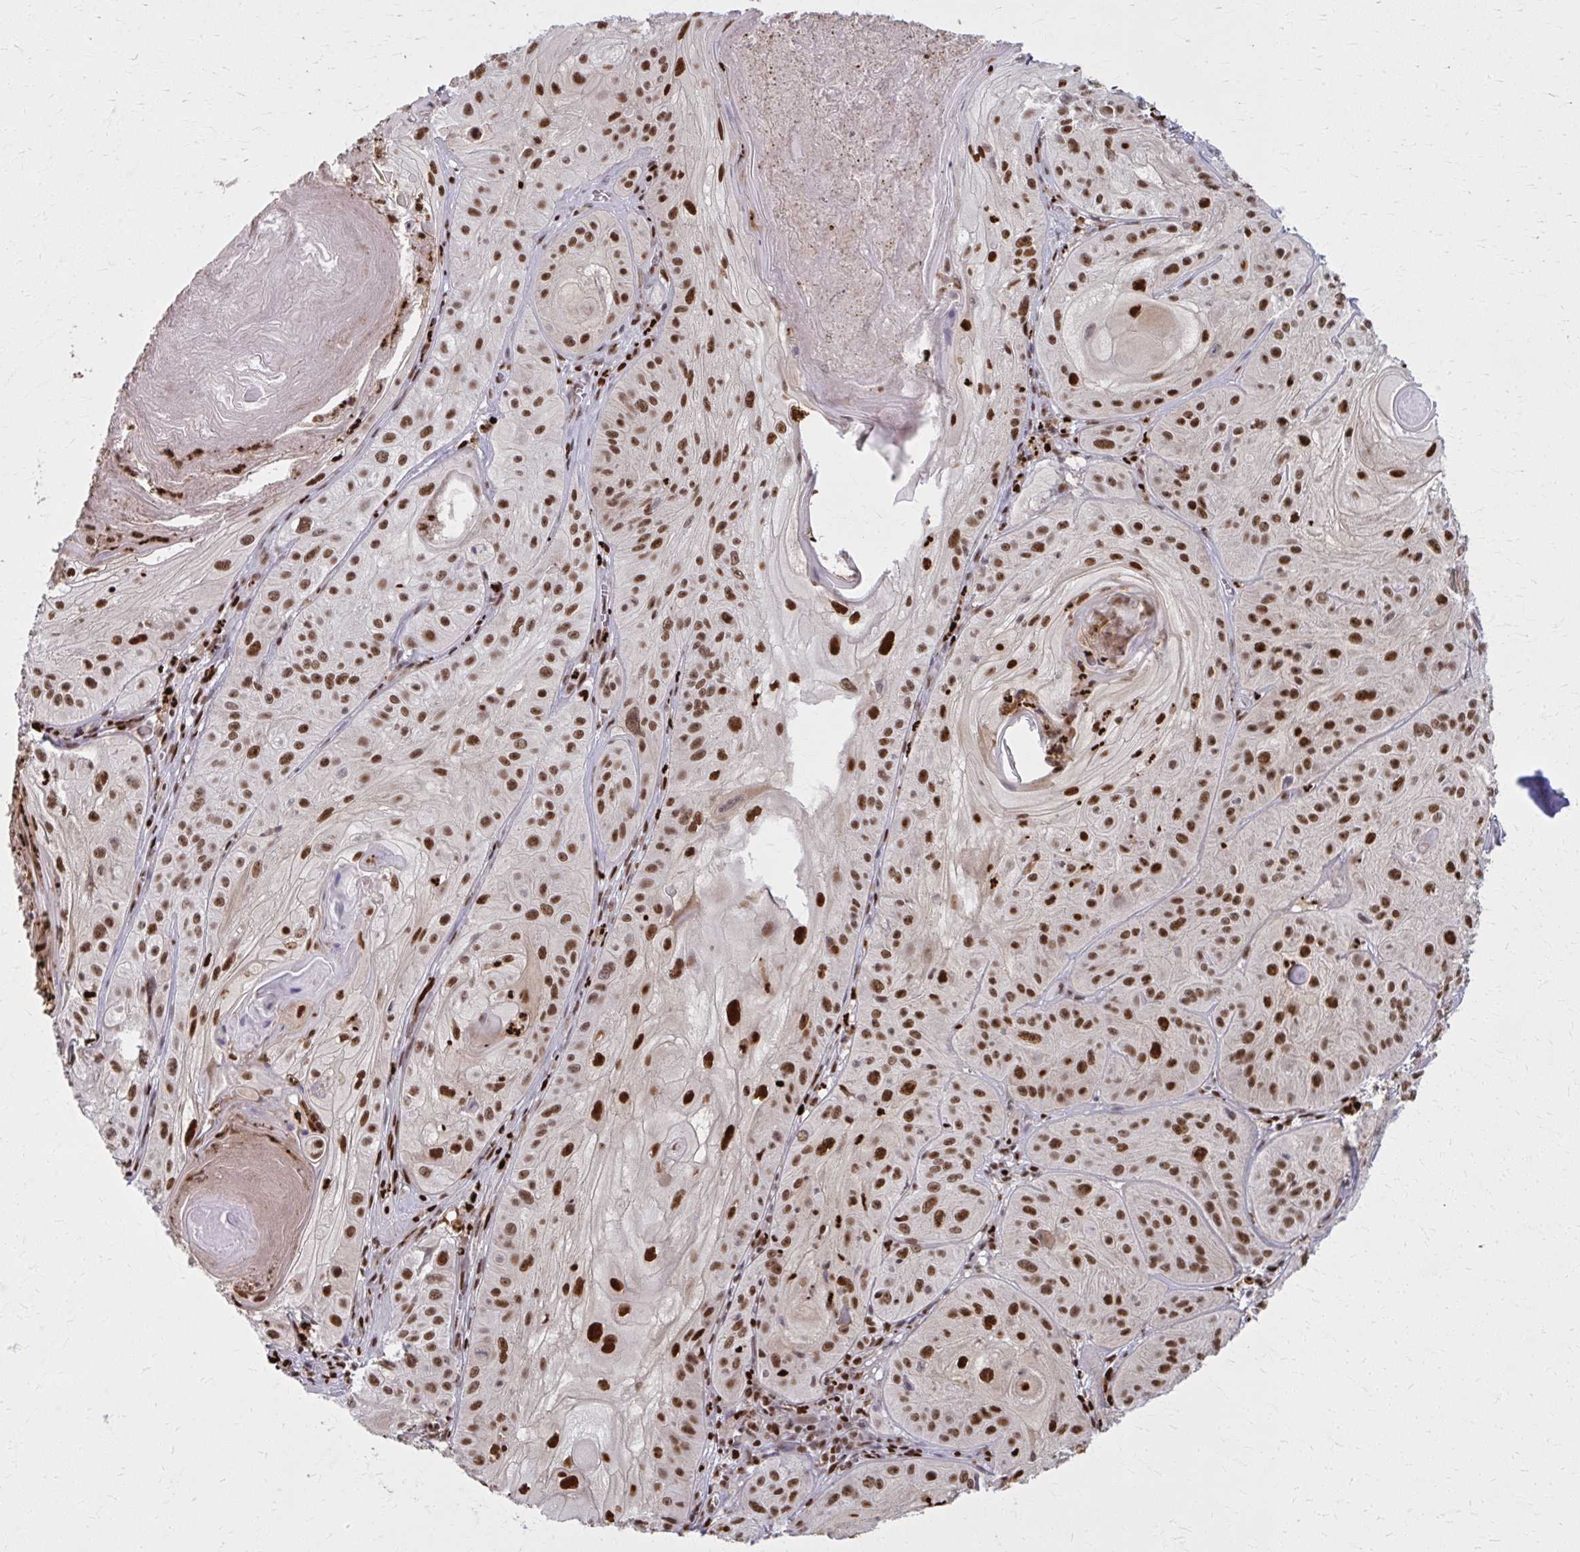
{"staining": {"intensity": "strong", "quantity": ">75%", "location": "nuclear"}, "tissue": "skin cancer", "cell_type": "Tumor cells", "image_type": "cancer", "snomed": [{"axis": "morphology", "description": "Squamous cell carcinoma, NOS"}, {"axis": "topography", "description": "Skin"}], "caption": "This histopathology image displays immunohistochemistry staining of skin cancer, with high strong nuclear expression in about >75% of tumor cells.", "gene": "ZNF559", "patient": {"sex": "male", "age": 85}}